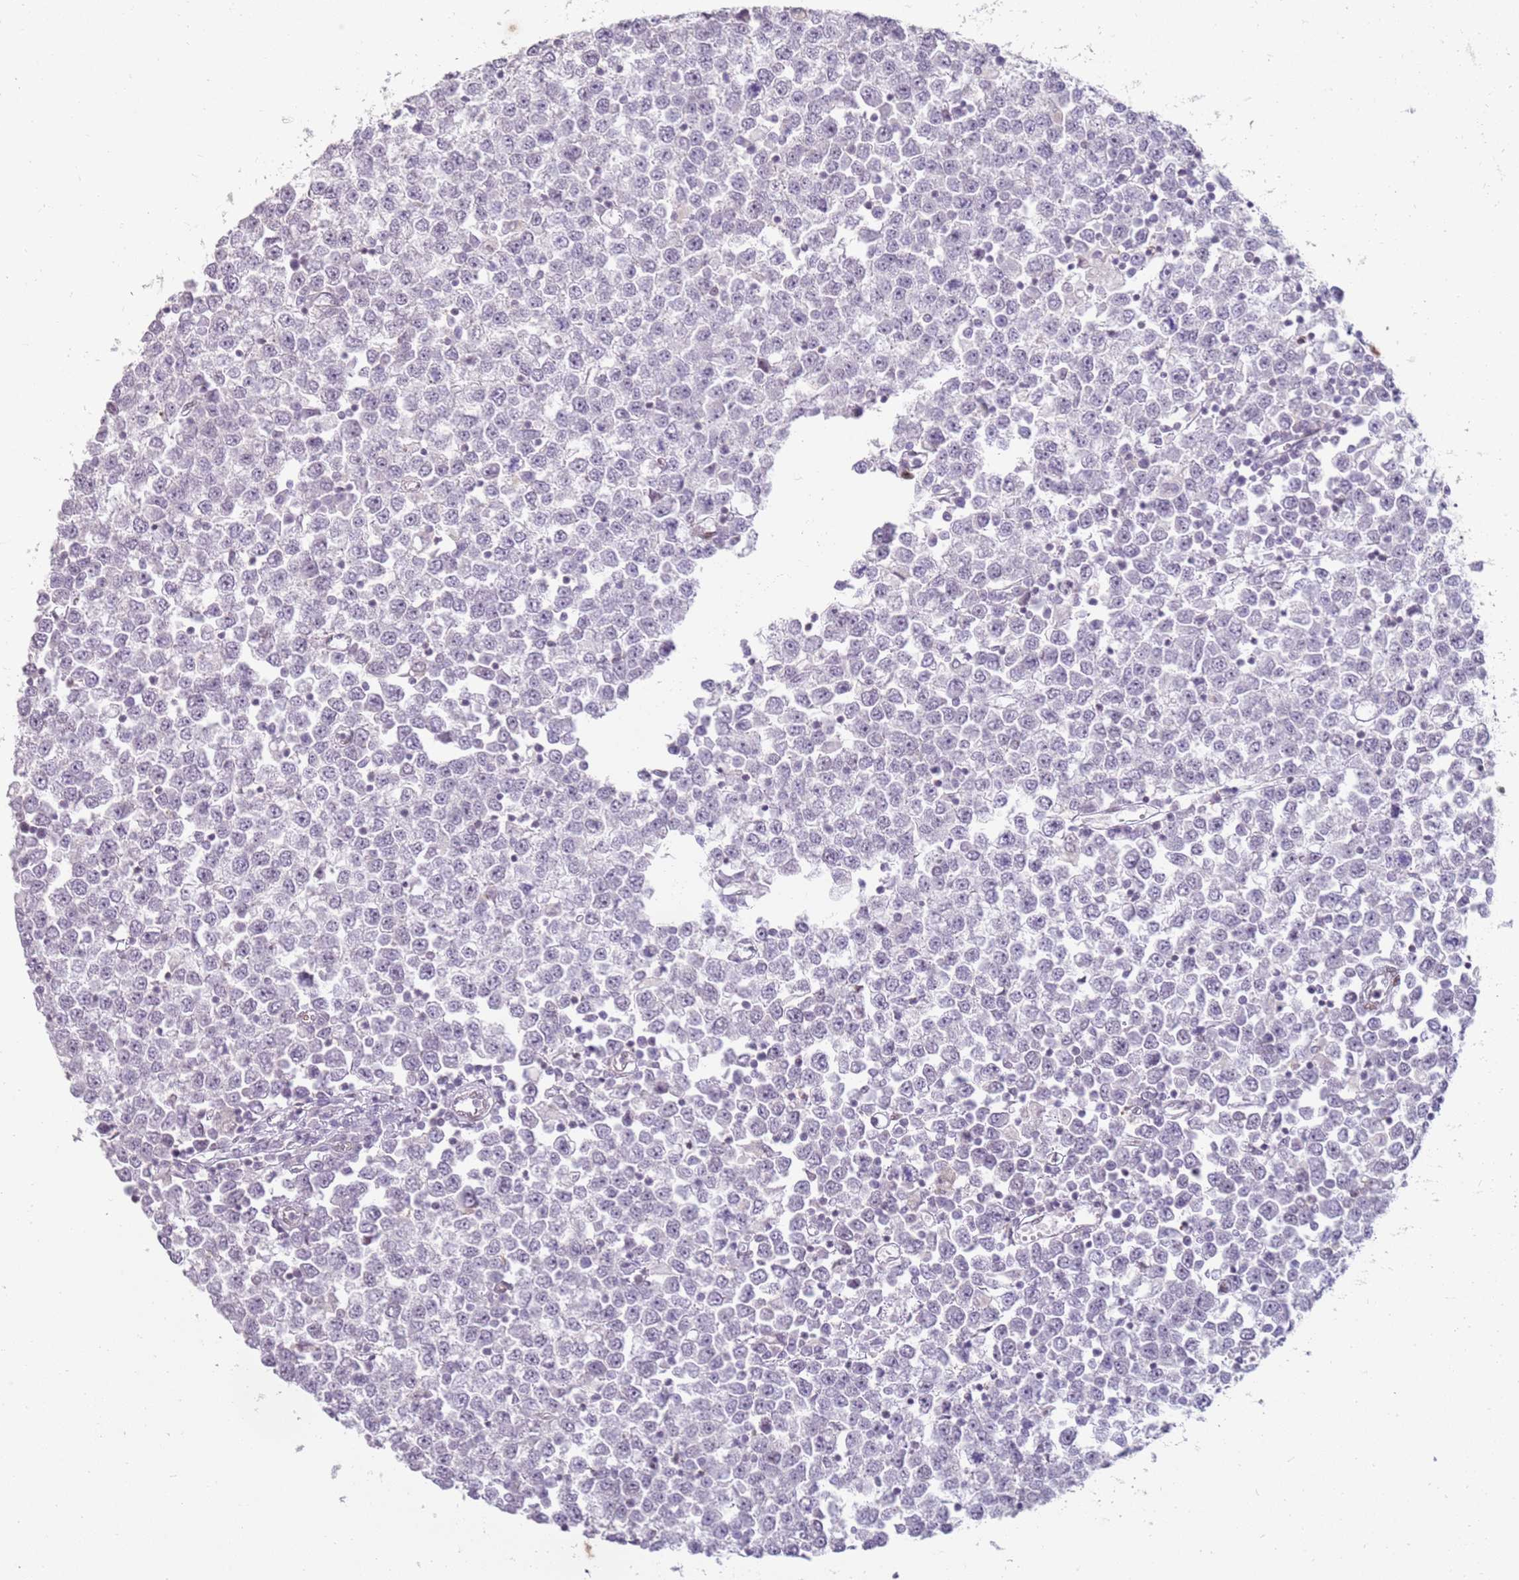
{"staining": {"intensity": "negative", "quantity": "none", "location": "none"}, "tissue": "testis cancer", "cell_type": "Tumor cells", "image_type": "cancer", "snomed": [{"axis": "morphology", "description": "Seminoma, NOS"}, {"axis": "topography", "description": "Testis"}], "caption": "Immunohistochemical staining of testis cancer displays no significant staining in tumor cells. Brightfield microscopy of immunohistochemistry stained with DAB (3,3'-diaminobenzidine) (brown) and hematoxylin (blue), captured at high magnification.", "gene": "PHC2", "patient": {"sex": "male", "age": 65}}